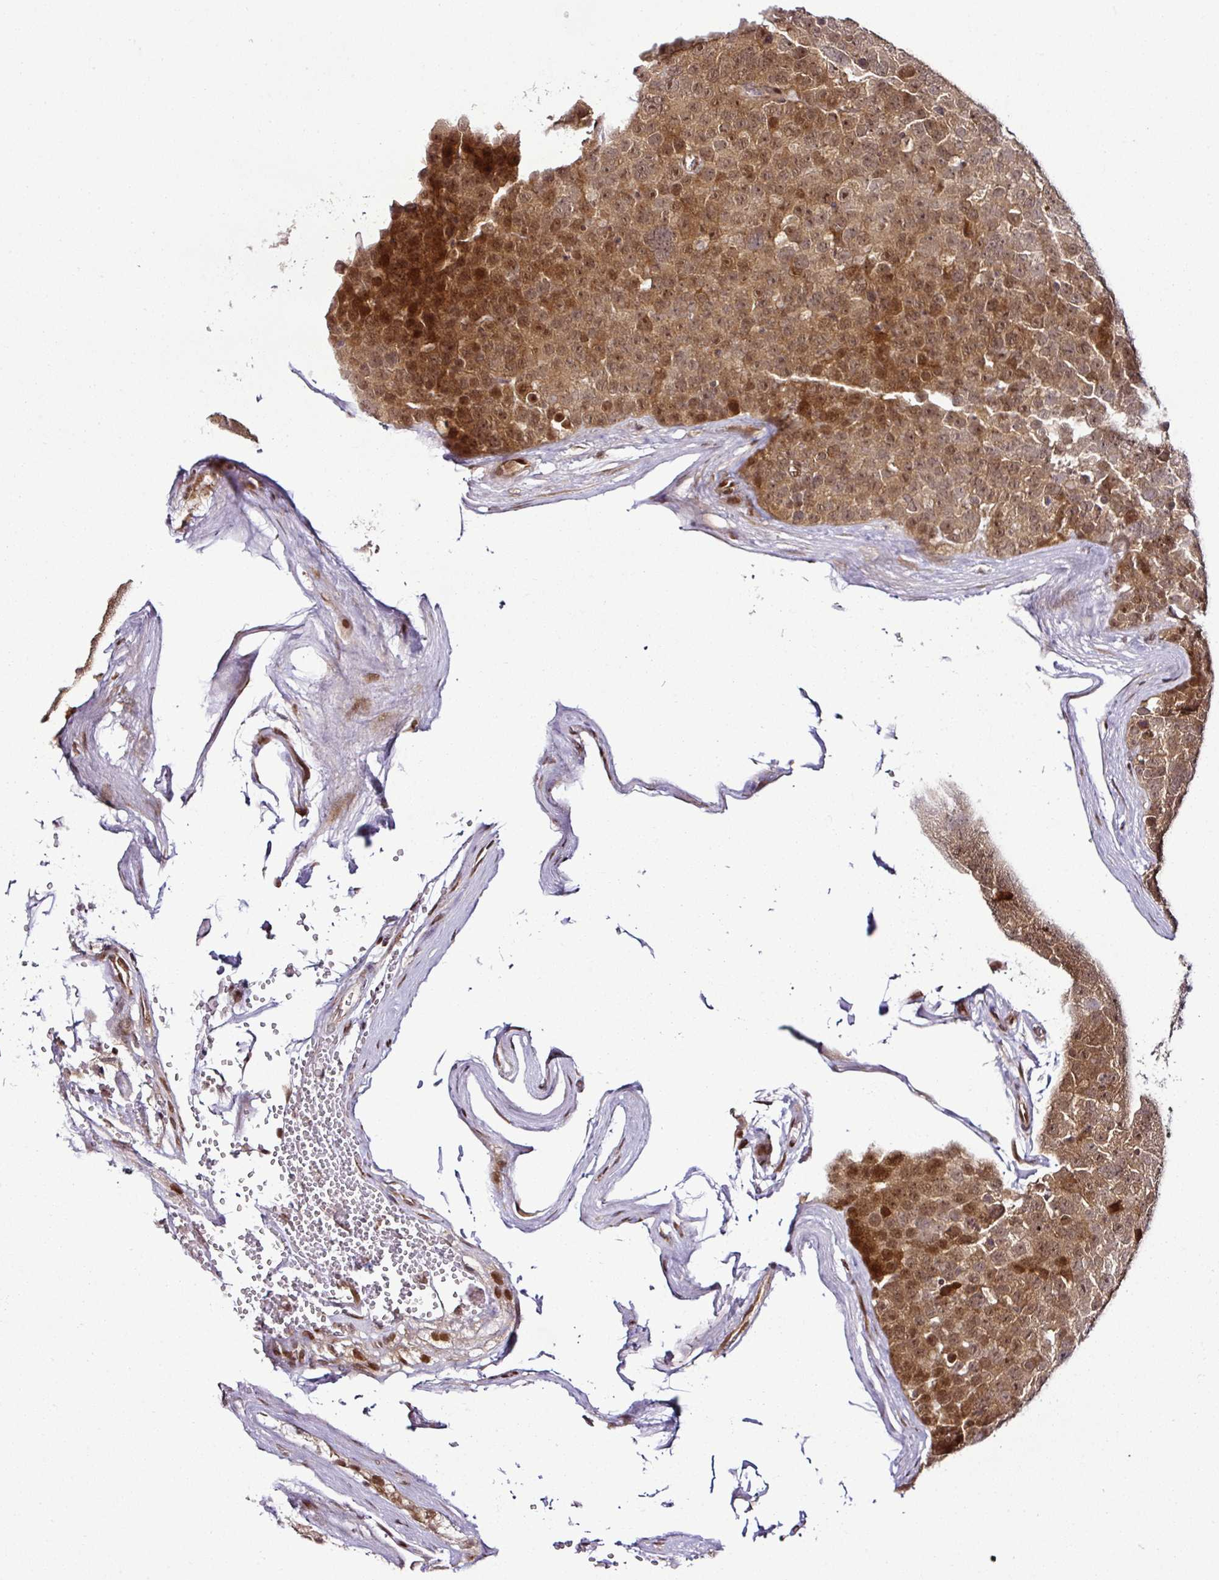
{"staining": {"intensity": "weak", "quantity": ">75%", "location": "cytoplasmic/membranous,nuclear"}, "tissue": "testis cancer", "cell_type": "Tumor cells", "image_type": "cancer", "snomed": [{"axis": "morphology", "description": "Seminoma, NOS"}, {"axis": "topography", "description": "Testis"}], "caption": "Weak cytoplasmic/membranous and nuclear staining for a protein is identified in approximately >75% of tumor cells of testis cancer (seminoma) using immunohistochemistry.", "gene": "COPRS", "patient": {"sex": "male", "age": 71}}